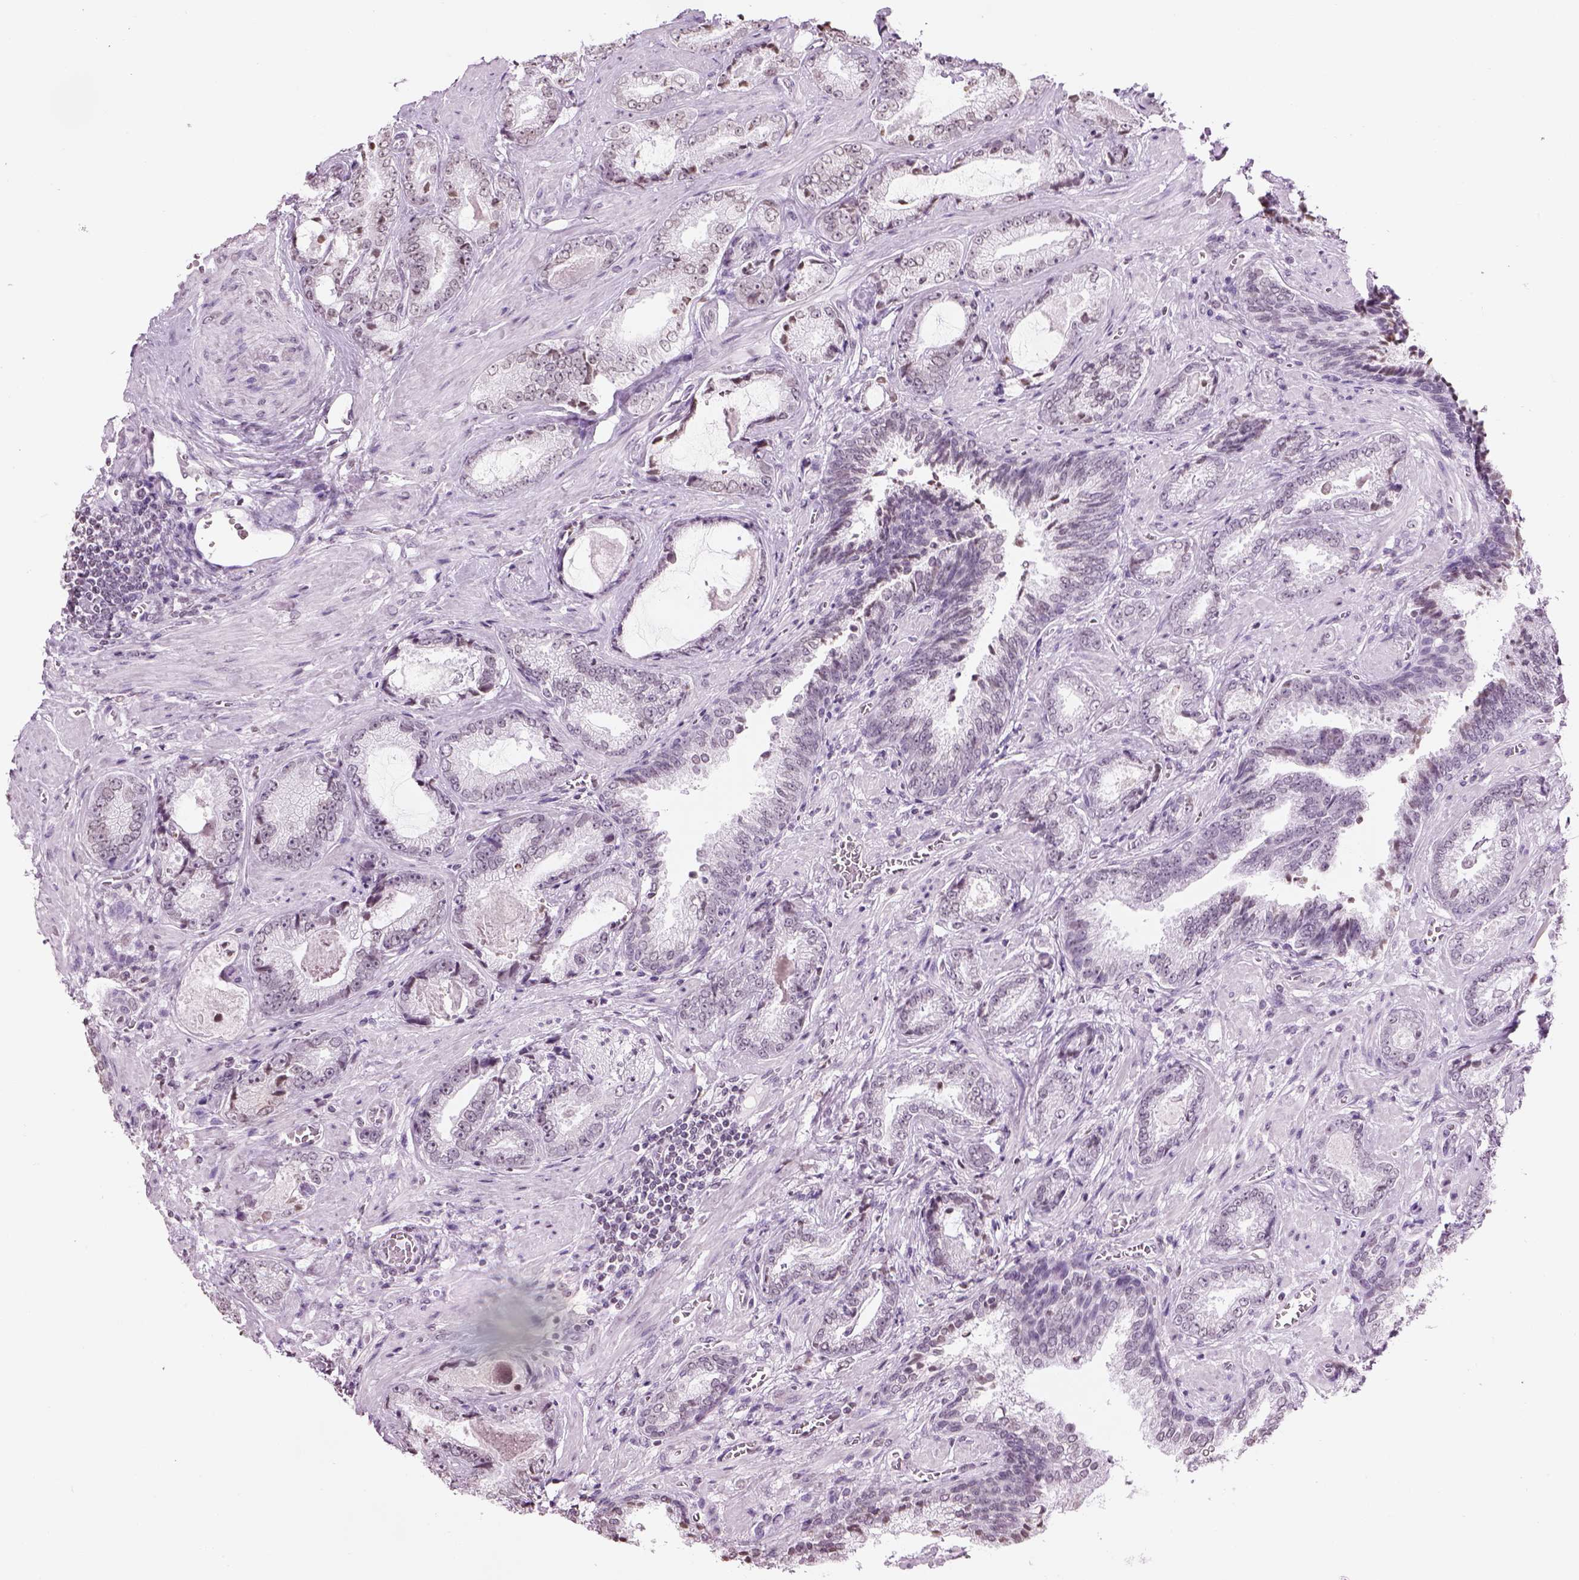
{"staining": {"intensity": "negative", "quantity": "none", "location": "none"}, "tissue": "prostate cancer", "cell_type": "Tumor cells", "image_type": "cancer", "snomed": [{"axis": "morphology", "description": "Adenocarcinoma, Low grade"}, {"axis": "topography", "description": "Prostate"}], "caption": "This is an immunohistochemistry histopathology image of human prostate cancer (low-grade adenocarcinoma). There is no positivity in tumor cells.", "gene": "BARHL1", "patient": {"sex": "male", "age": 61}}